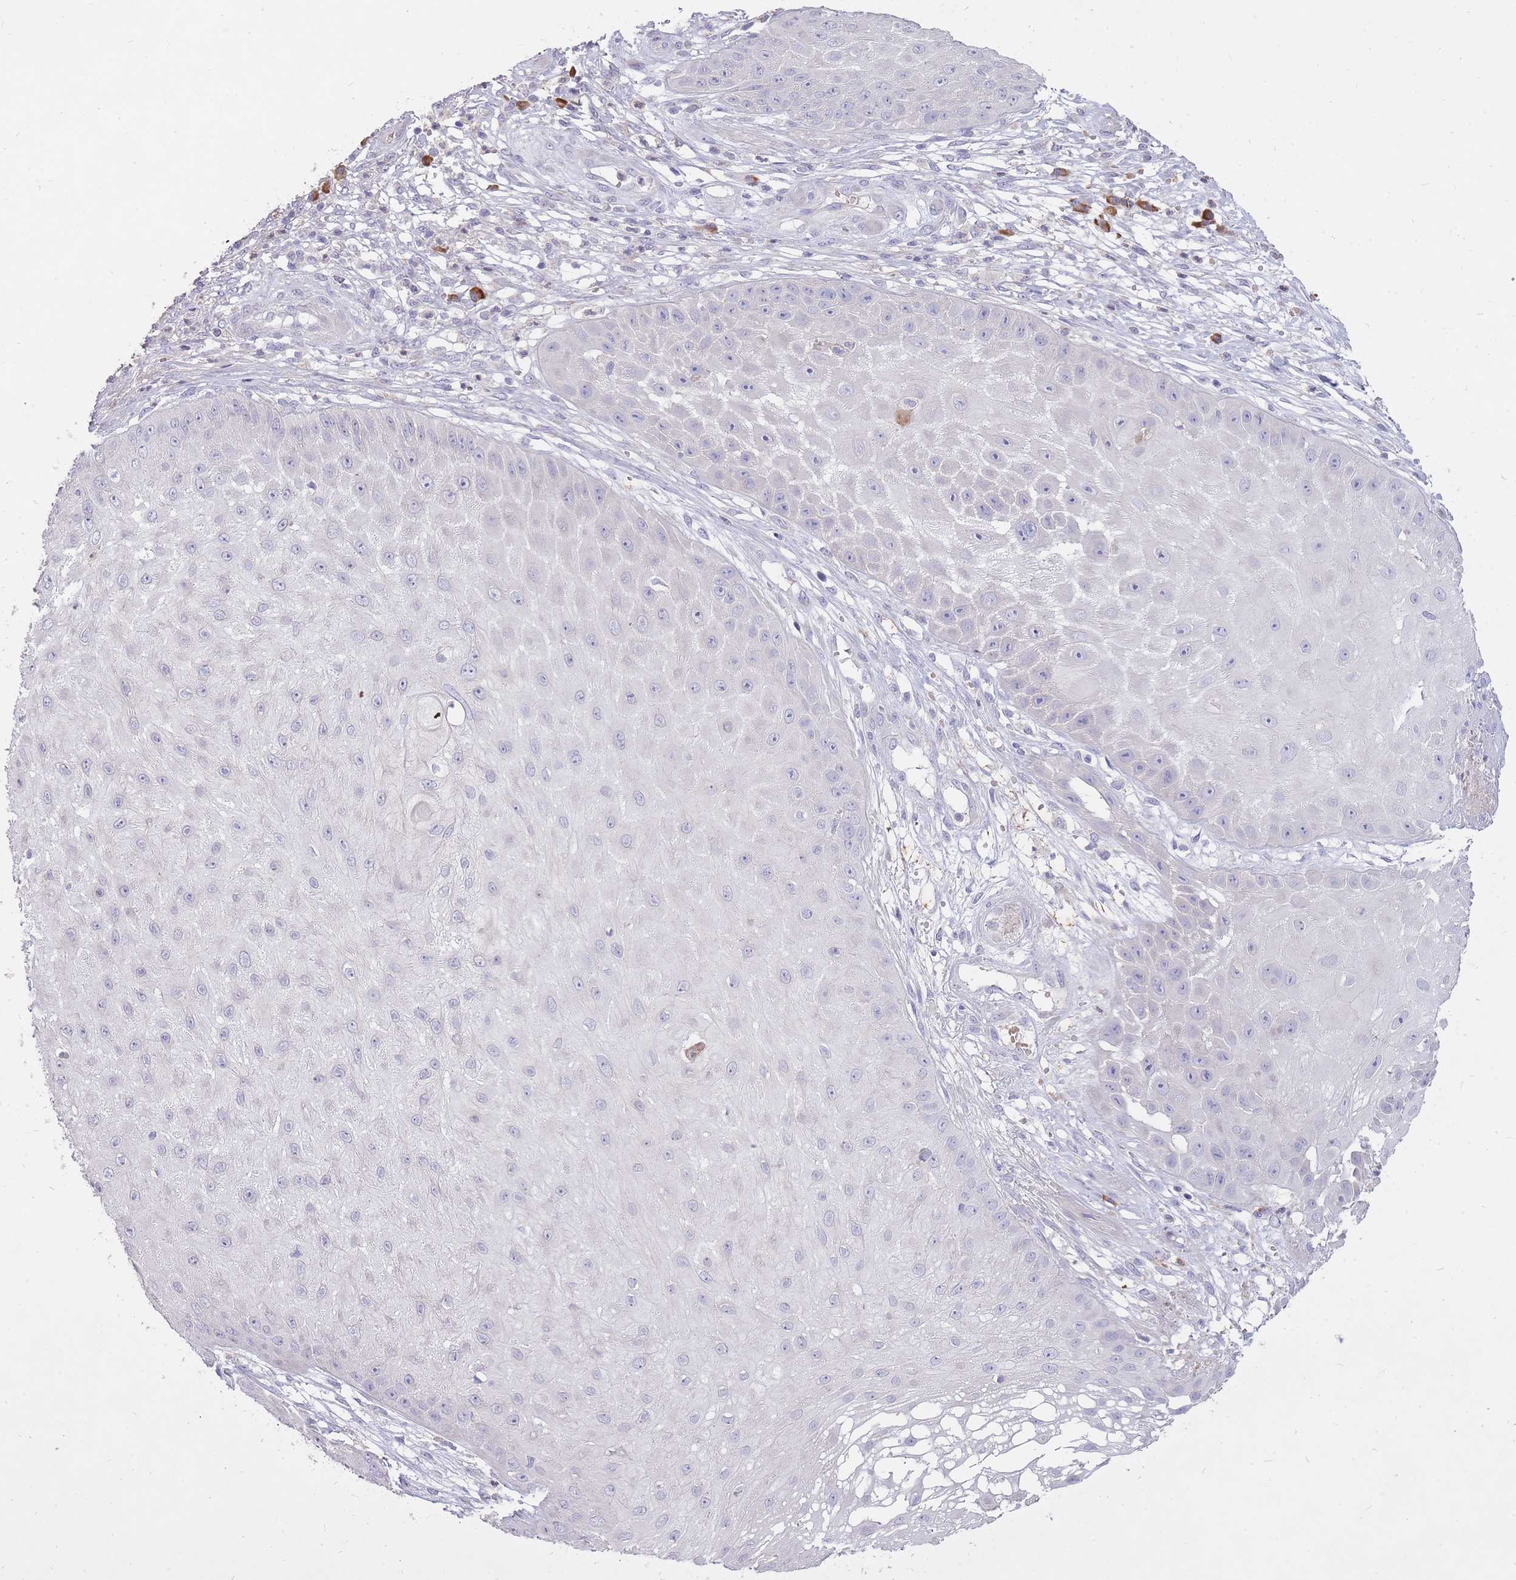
{"staining": {"intensity": "negative", "quantity": "none", "location": "none"}, "tissue": "skin cancer", "cell_type": "Tumor cells", "image_type": "cancer", "snomed": [{"axis": "morphology", "description": "Squamous cell carcinoma, NOS"}, {"axis": "topography", "description": "Skin"}], "caption": "IHC of skin squamous cell carcinoma demonstrates no staining in tumor cells.", "gene": "FRG2C", "patient": {"sex": "male", "age": 70}}